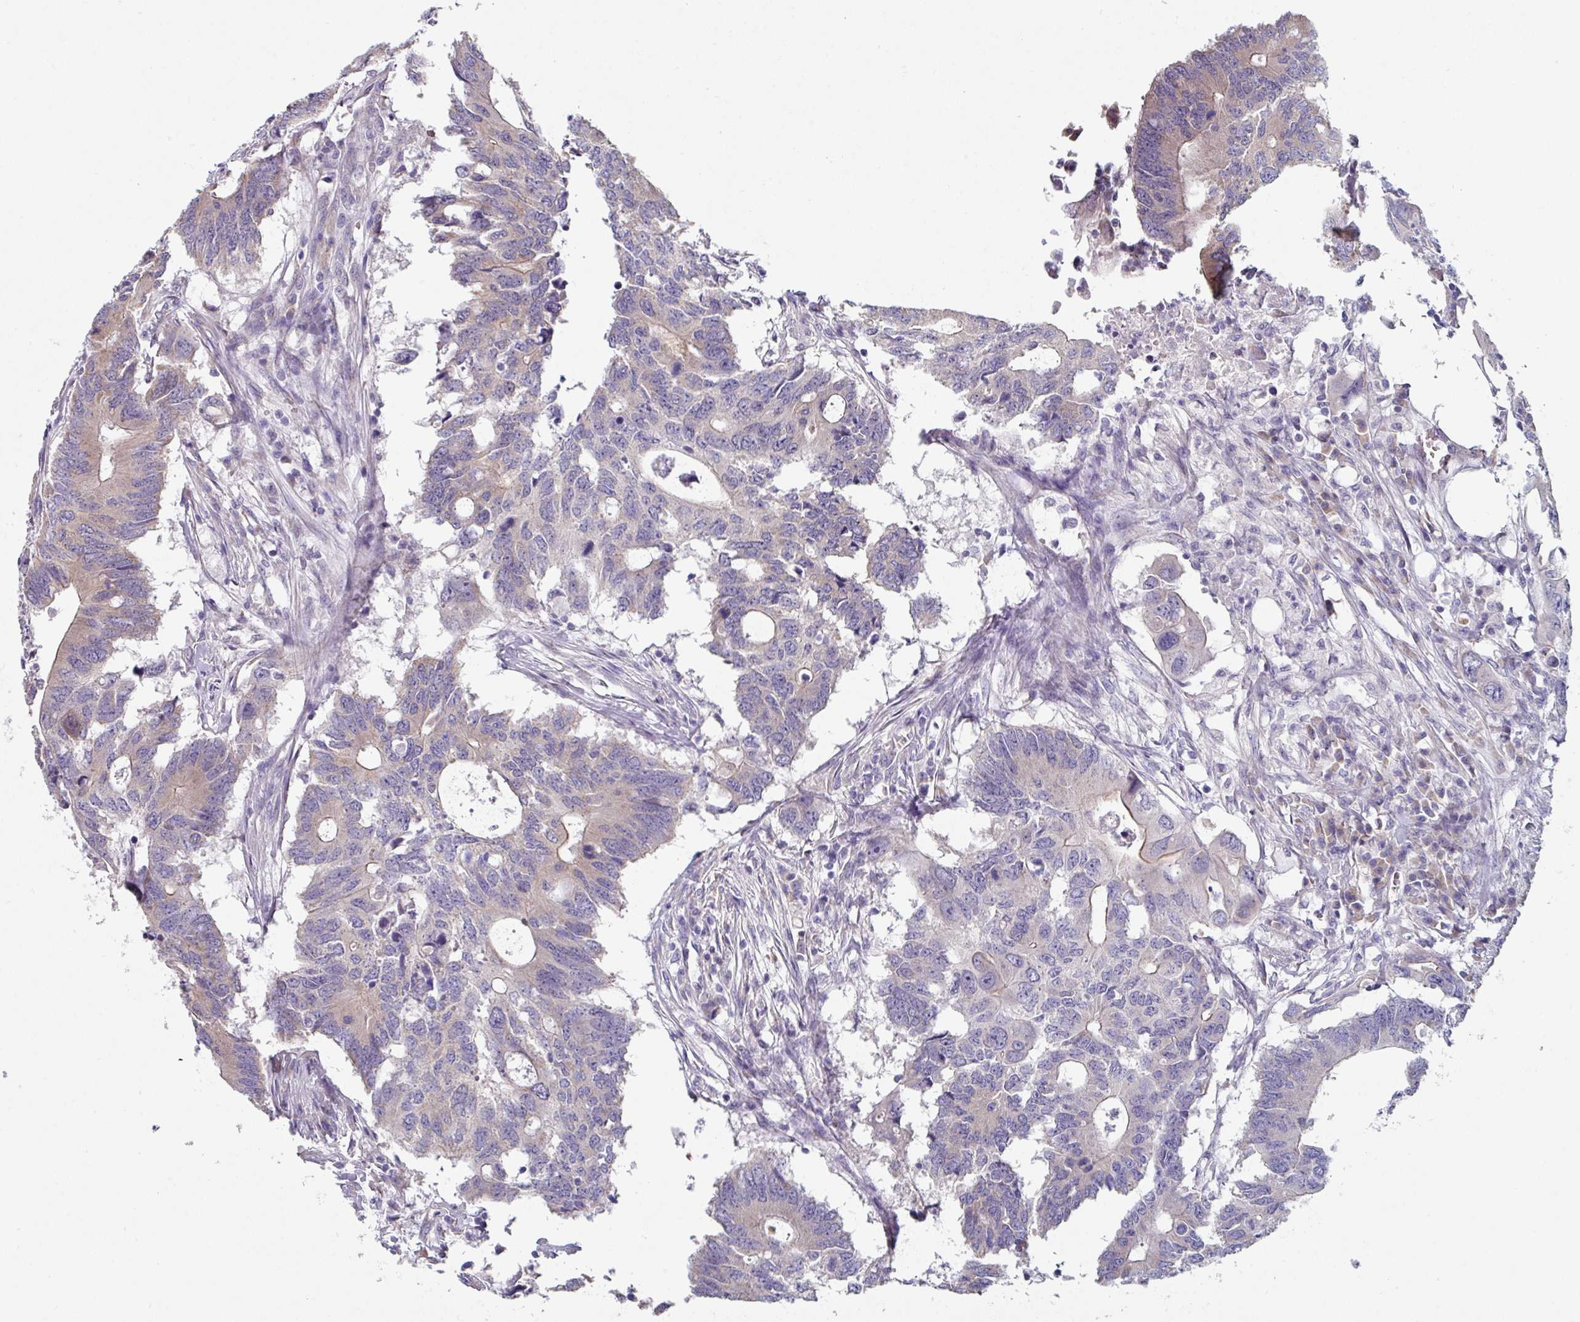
{"staining": {"intensity": "weak", "quantity": "<25%", "location": "cytoplasmic/membranous"}, "tissue": "colorectal cancer", "cell_type": "Tumor cells", "image_type": "cancer", "snomed": [{"axis": "morphology", "description": "Adenocarcinoma, NOS"}, {"axis": "topography", "description": "Colon"}], "caption": "Image shows no significant protein expression in tumor cells of colorectal cancer (adenocarcinoma). (DAB IHC, high magnification).", "gene": "TMED5", "patient": {"sex": "male", "age": 71}}